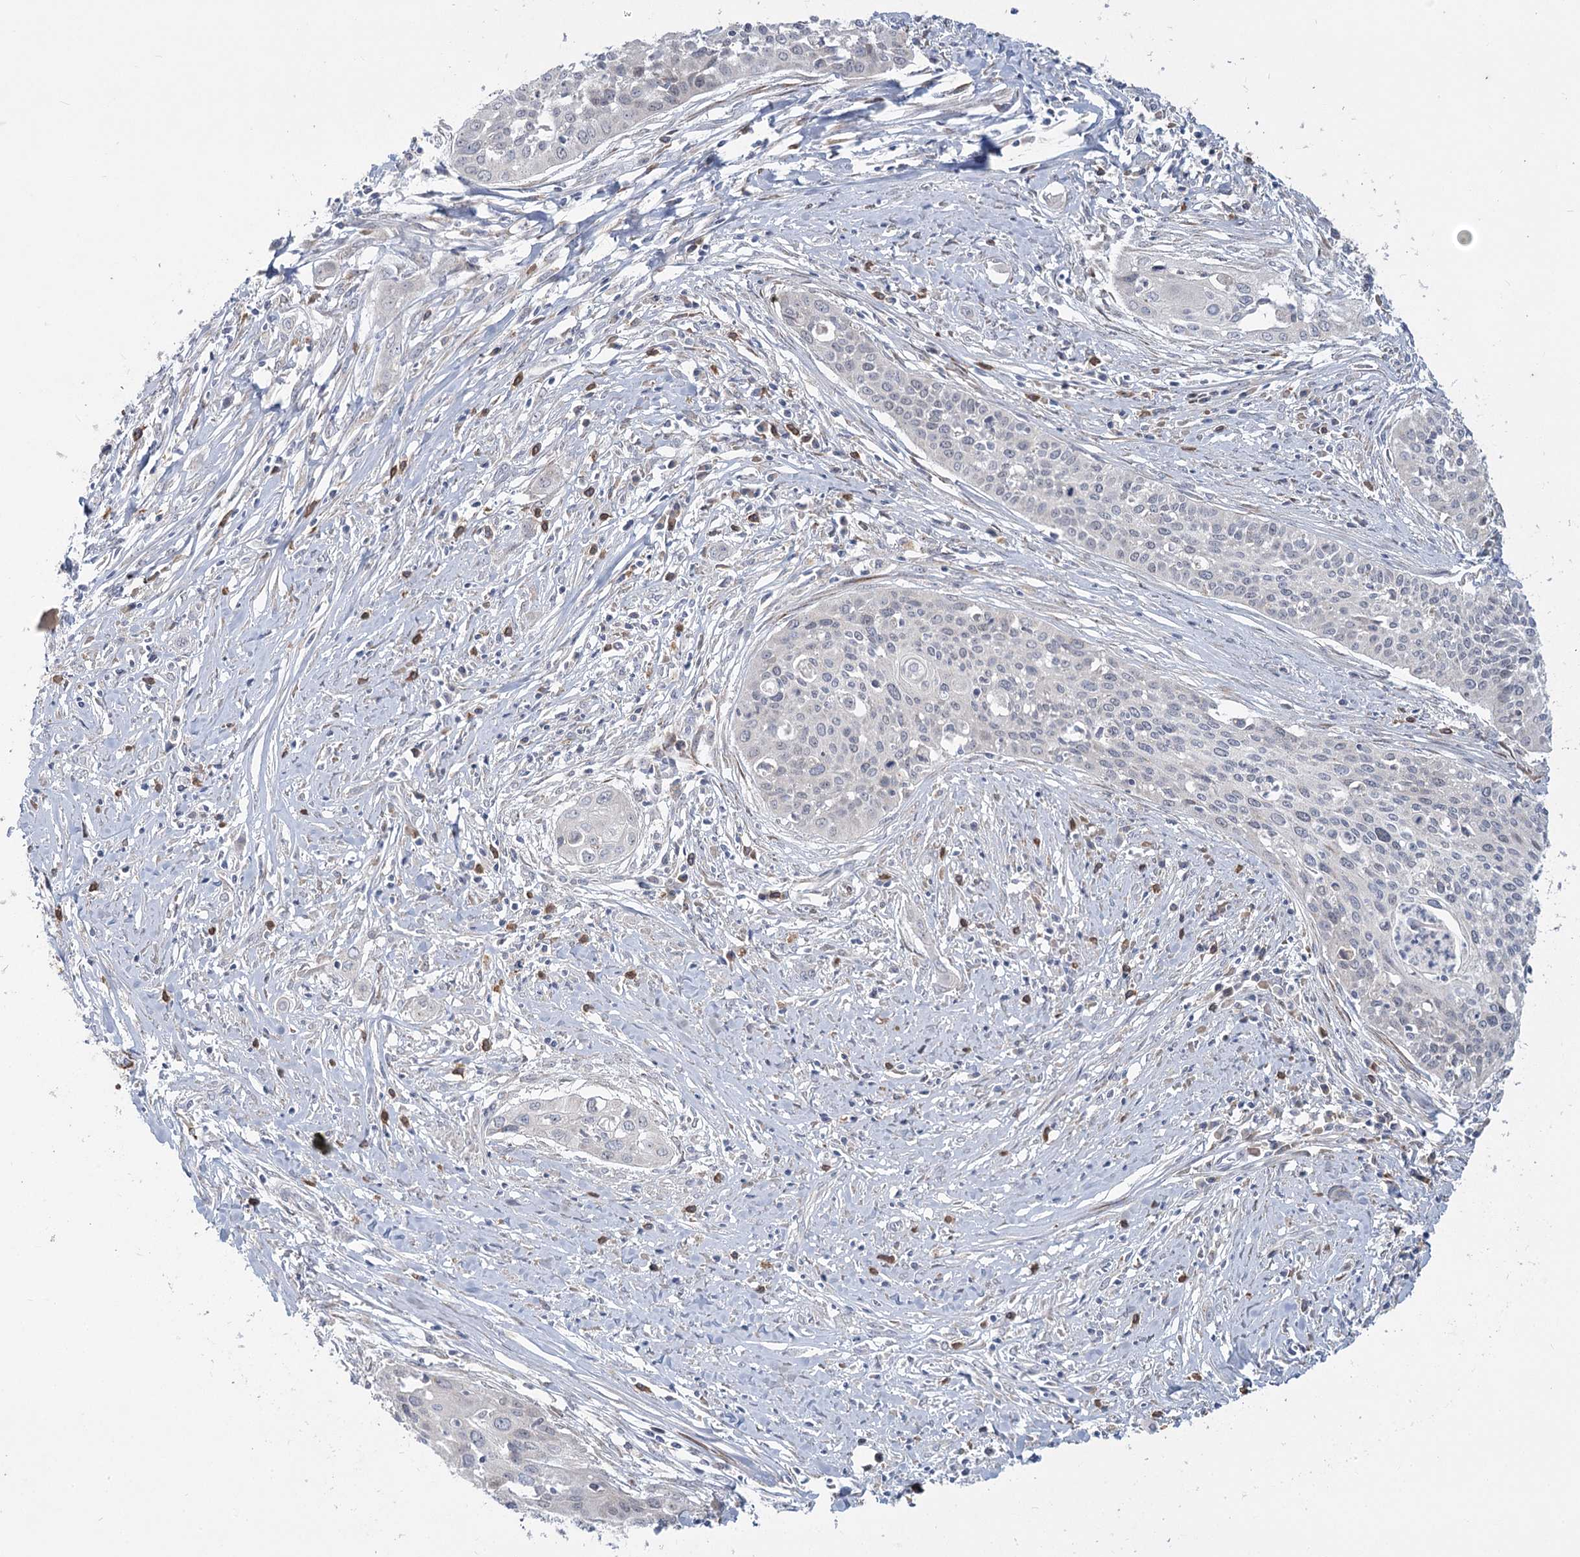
{"staining": {"intensity": "negative", "quantity": "none", "location": "none"}, "tissue": "cervical cancer", "cell_type": "Tumor cells", "image_type": "cancer", "snomed": [{"axis": "morphology", "description": "Squamous cell carcinoma, NOS"}, {"axis": "topography", "description": "Cervix"}], "caption": "Cervical cancer was stained to show a protein in brown. There is no significant staining in tumor cells.", "gene": "PLA2G12A", "patient": {"sex": "female", "age": 34}}